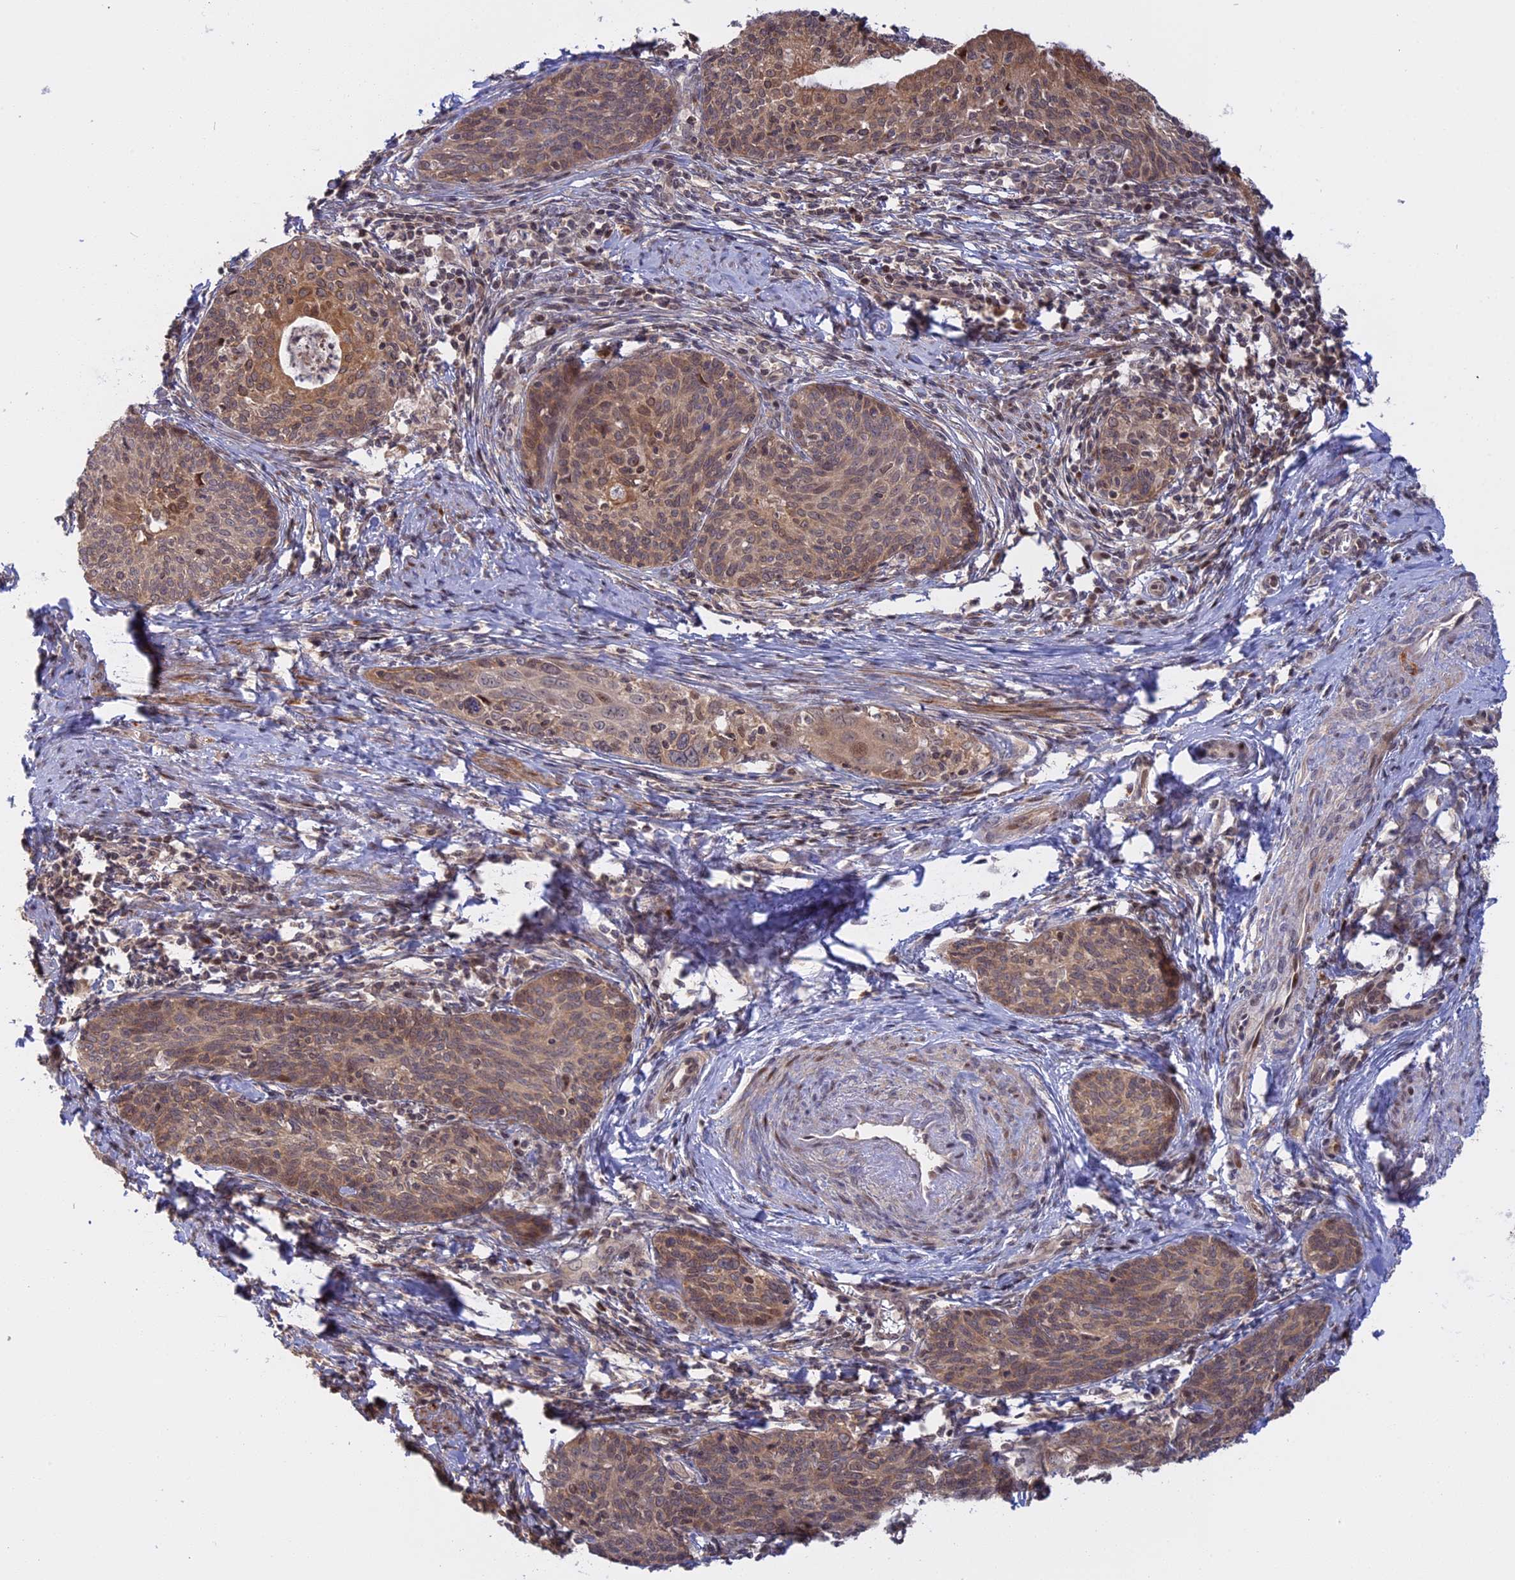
{"staining": {"intensity": "moderate", "quantity": ">75%", "location": "cytoplasmic/membranous"}, "tissue": "cervical cancer", "cell_type": "Tumor cells", "image_type": "cancer", "snomed": [{"axis": "morphology", "description": "Squamous cell carcinoma, NOS"}, {"axis": "topography", "description": "Cervix"}], "caption": "Immunohistochemistry photomicrograph of human cervical cancer (squamous cell carcinoma) stained for a protein (brown), which exhibits medium levels of moderate cytoplasmic/membranous staining in about >75% of tumor cells.", "gene": "GSKIP", "patient": {"sex": "female", "age": 52}}